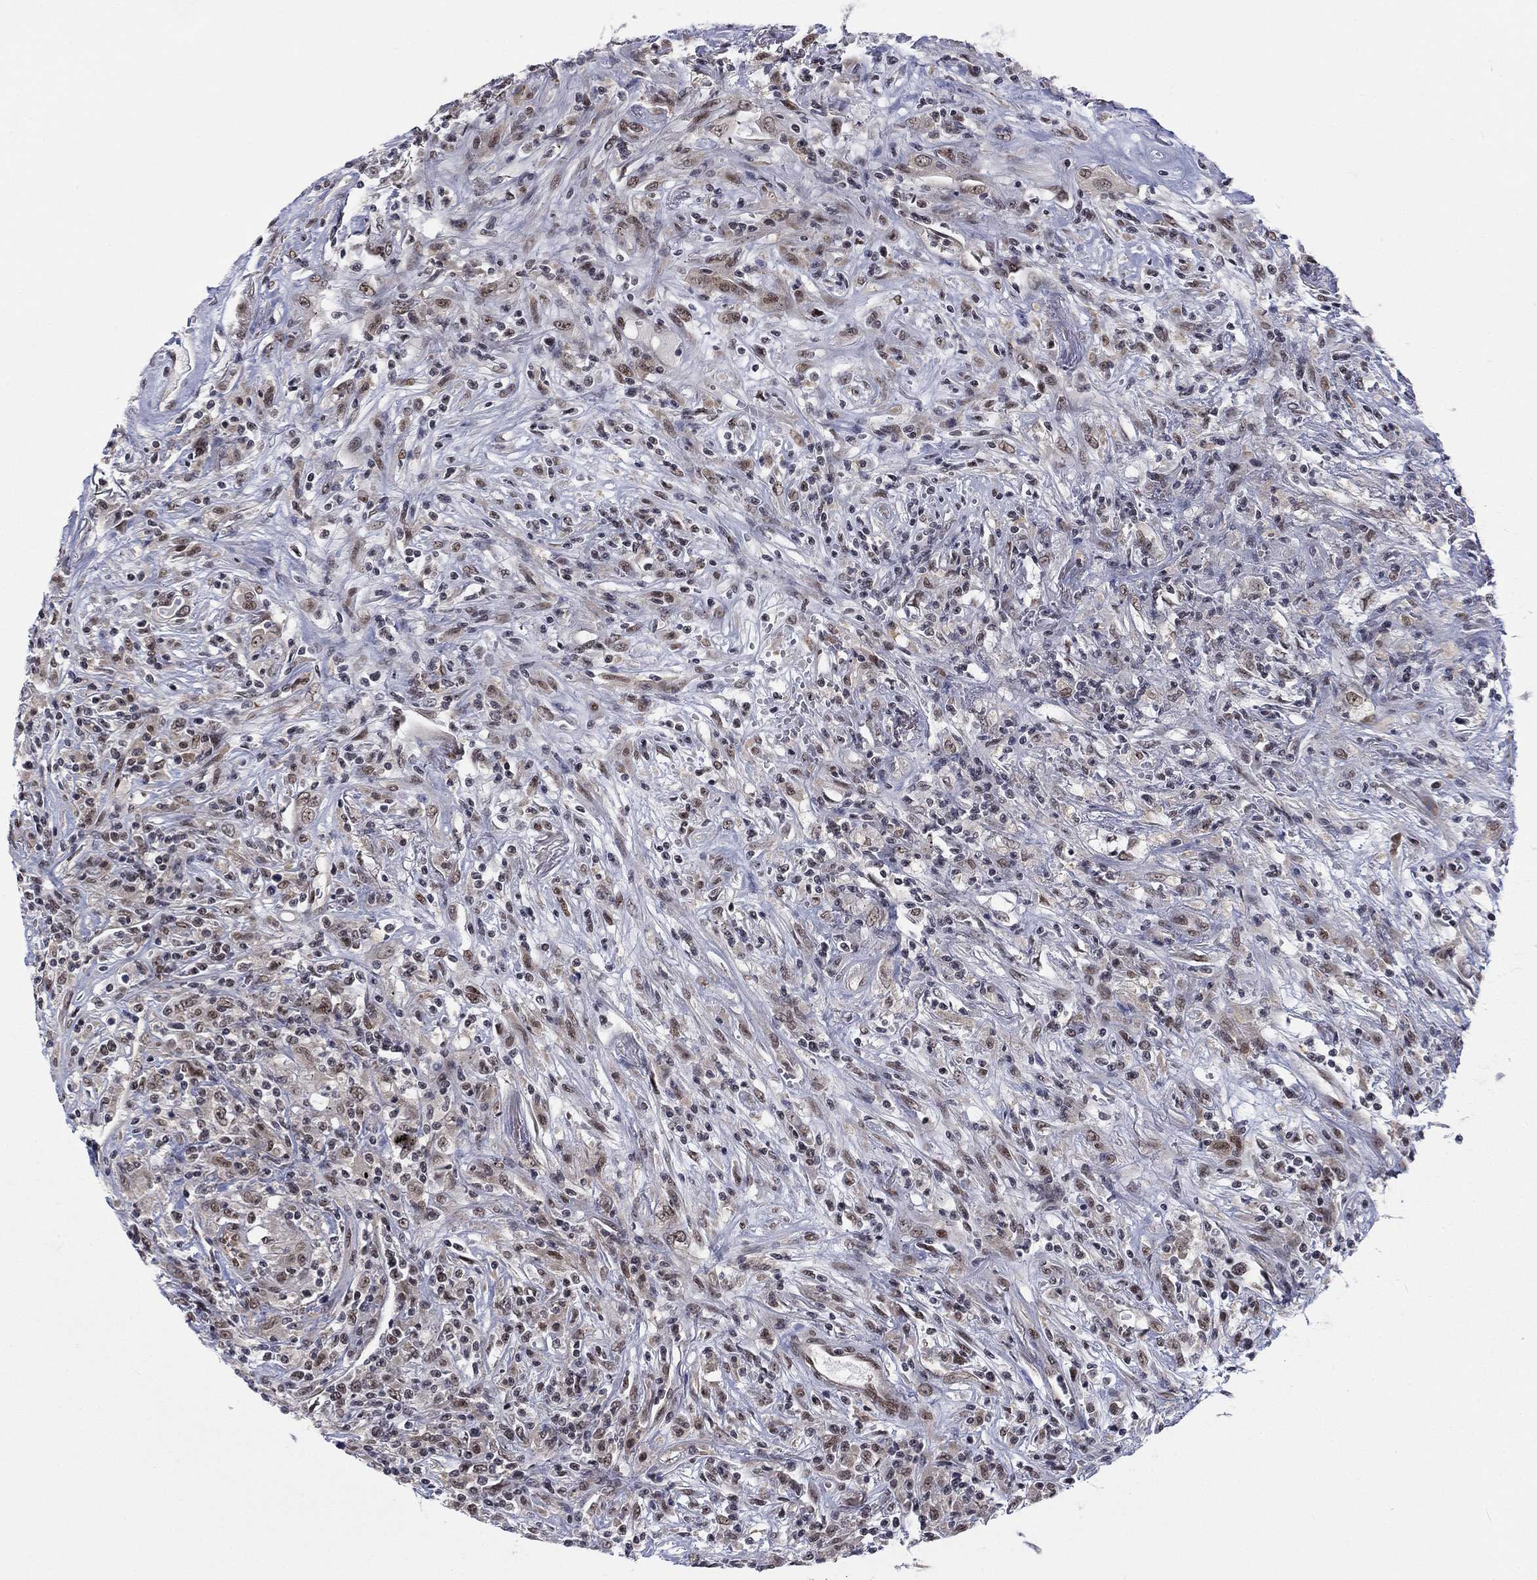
{"staining": {"intensity": "moderate", "quantity": "<25%", "location": "nuclear"}, "tissue": "lymphoma", "cell_type": "Tumor cells", "image_type": "cancer", "snomed": [{"axis": "morphology", "description": "Malignant lymphoma, non-Hodgkin's type, High grade"}, {"axis": "topography", "description": "Lung"}], "caption": "High-grade malignant lymphoma, non-Hodgkin's type stained with immunohistochemistry displays moderate nuclear positivity in about <25% of tumor cells. (DAB (3,3'-diaminobenzidine) = brown stain, brightfield microscopy at high magnification).", "gene": "FYTTD1", "patient": {"sex": "male", "age": 79}}